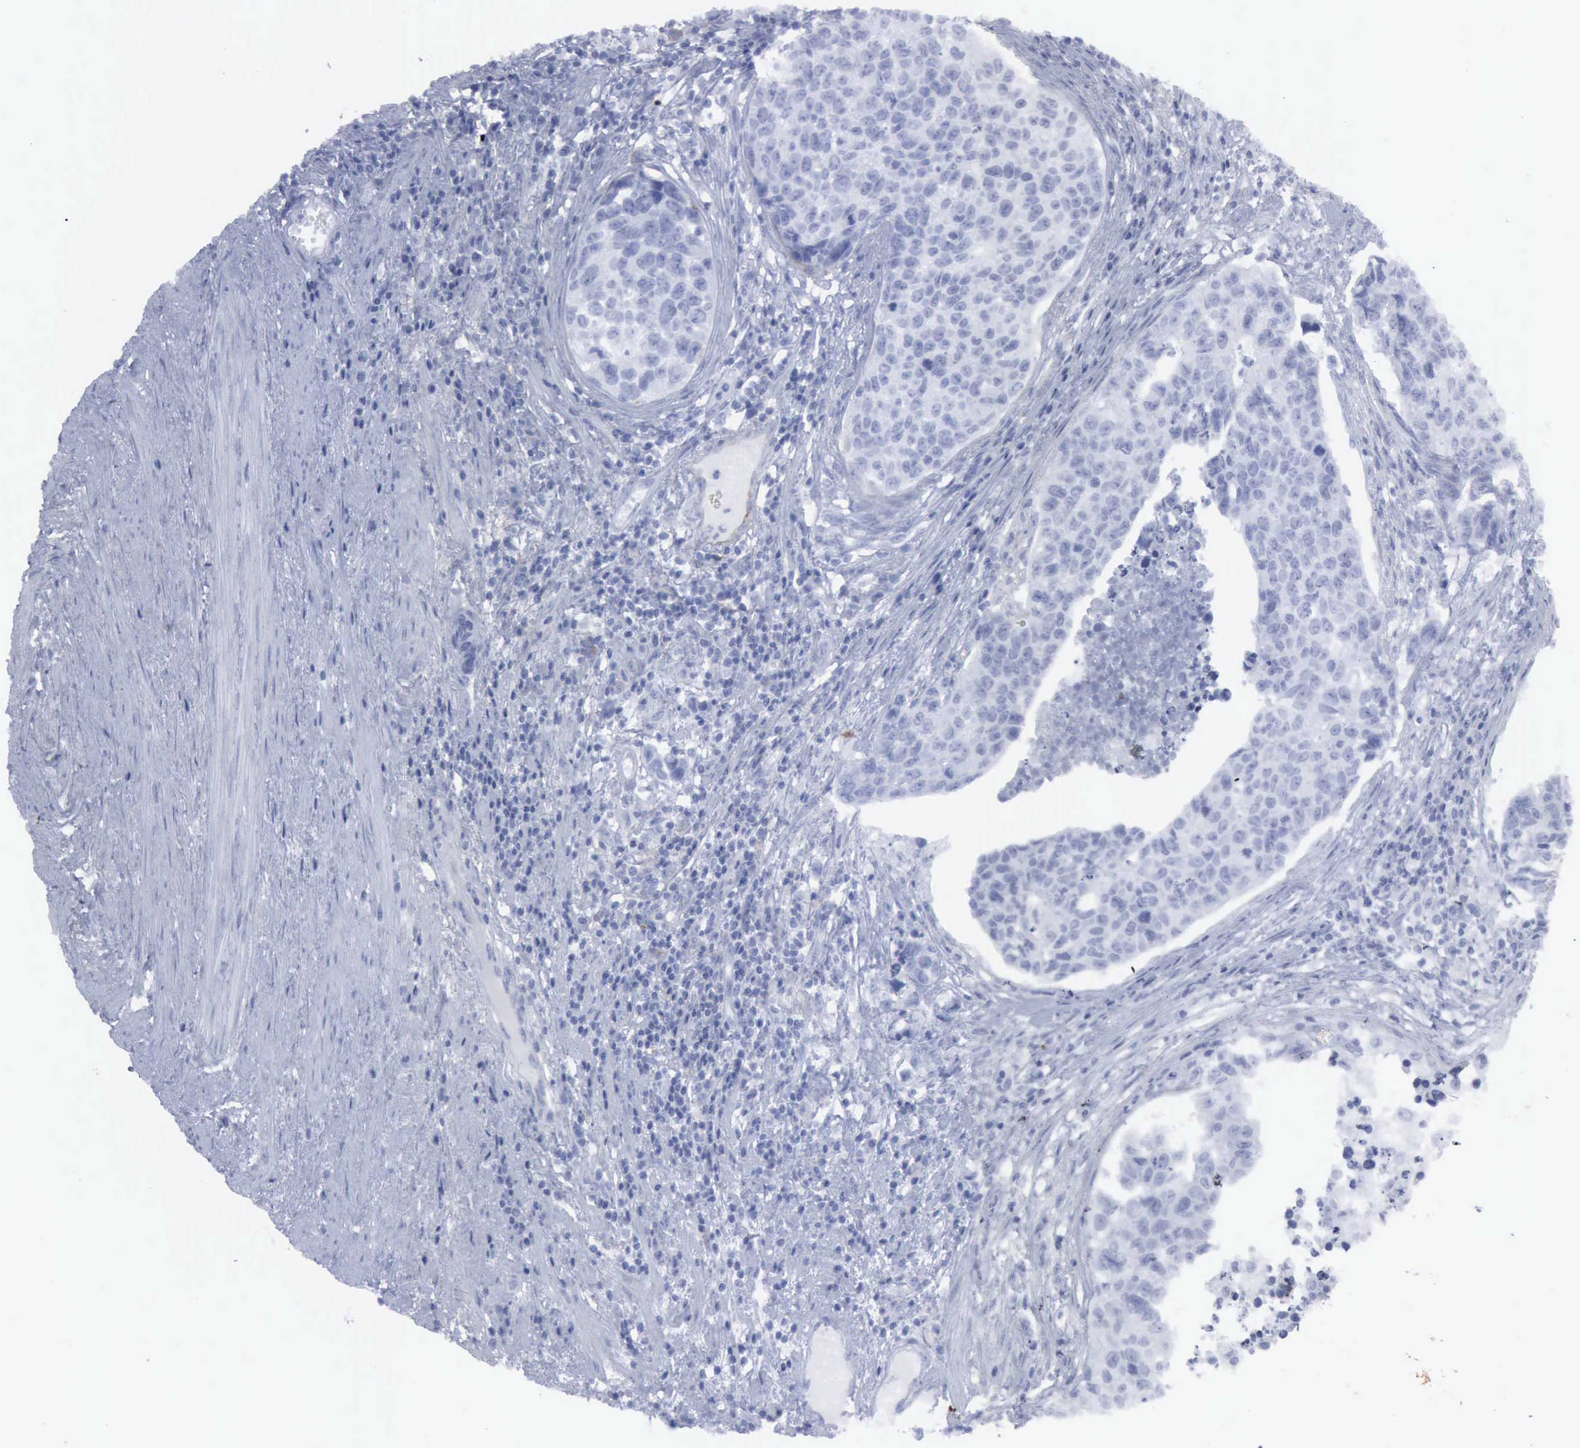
{"staining": {"intensity": "negative", "quantity": "none", "location": "none"}, "tissue": "urothelial cancer", "cell_type": "Tumor cells", "image_type": "cancer", "snomed": [{"axis": "morphology", "description": "Urothelial carcinoma, High grade"}, {"axis": "topography", "description": "Urinary bladder"}], "caption": "The histopathology image shows no significant expression in tumor cells of urothelial cancer.", "gene": "VCAM1", "patient": {"sex": "male", "age": 81}}